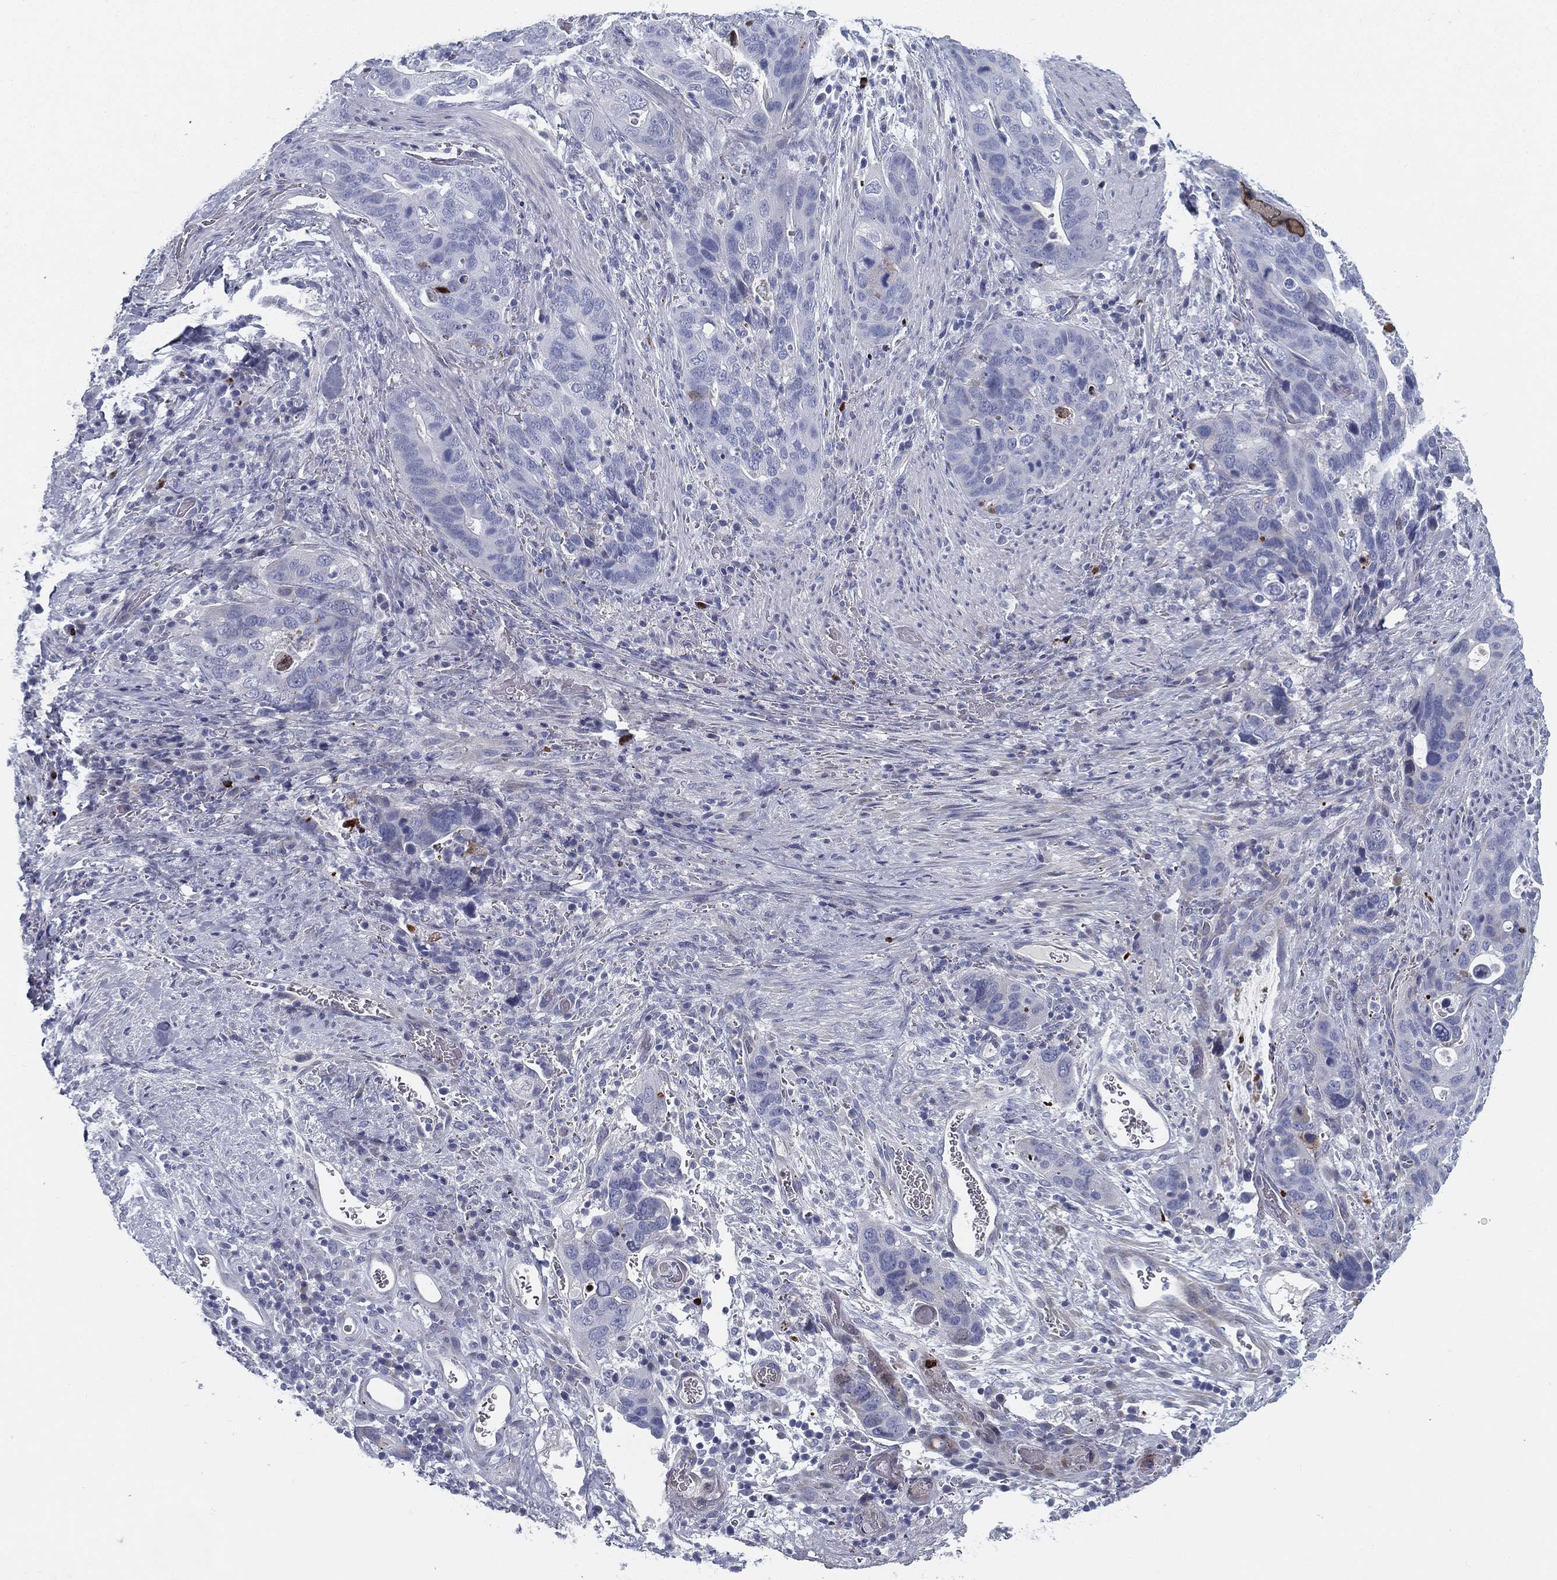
{"staining": {"intensity": "negative", "quantity": "none", "location": "none"}, "tissue": "stomach cancer", "cell_type": "Tumor cells", "image_type": "cancer", "snomed": [{"axis": "morphology", "description": "Adenocarcinoma, NOS"}, {"axis": "topography", "description": "Stomach"}], "caption": "Tumor cells show no significant protein staining in stomach cancer (adenocarcinoma).", "gene": "SPPL2C", "patient": {"sex": "male", "age": 54}}